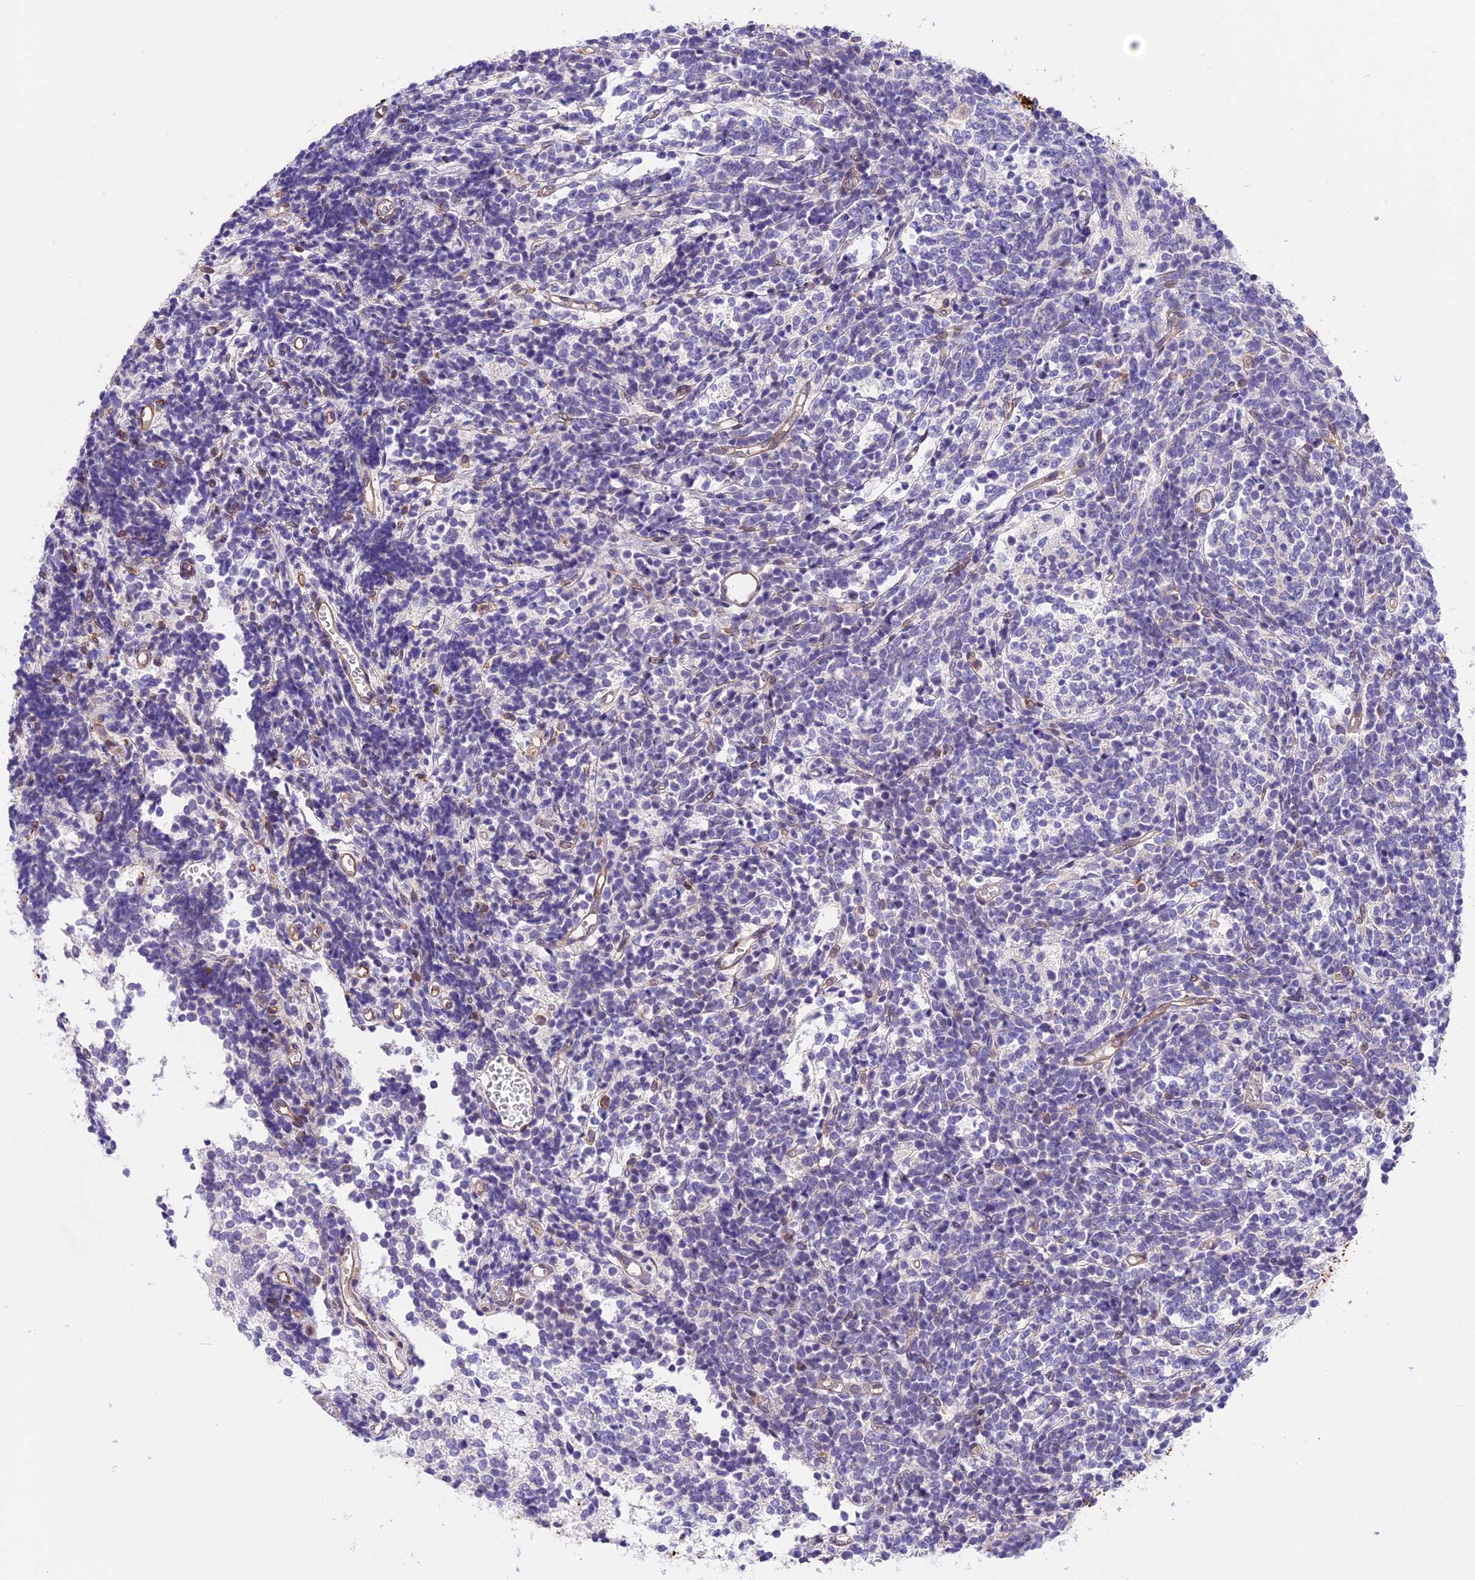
{"staining": {"intensity": "negative", "quantity": "none", "location": "none"}, "tissue": "glioma", "cell_type": "Tumor cells", "image_type": "cancer", "snomed": [{"axis": "morphology", "description": "Glioma, malignant, Low grade"}, {"axis": "topography", "description": "Brain"}], "caption": "The immunohistochemistry (IHC) histopathology image has no significant staining in tumor cells of low-grade glioma (malignant) tissue.", "gene": "R3HDM4", "patient": {"sex": "female", "age": 1}}